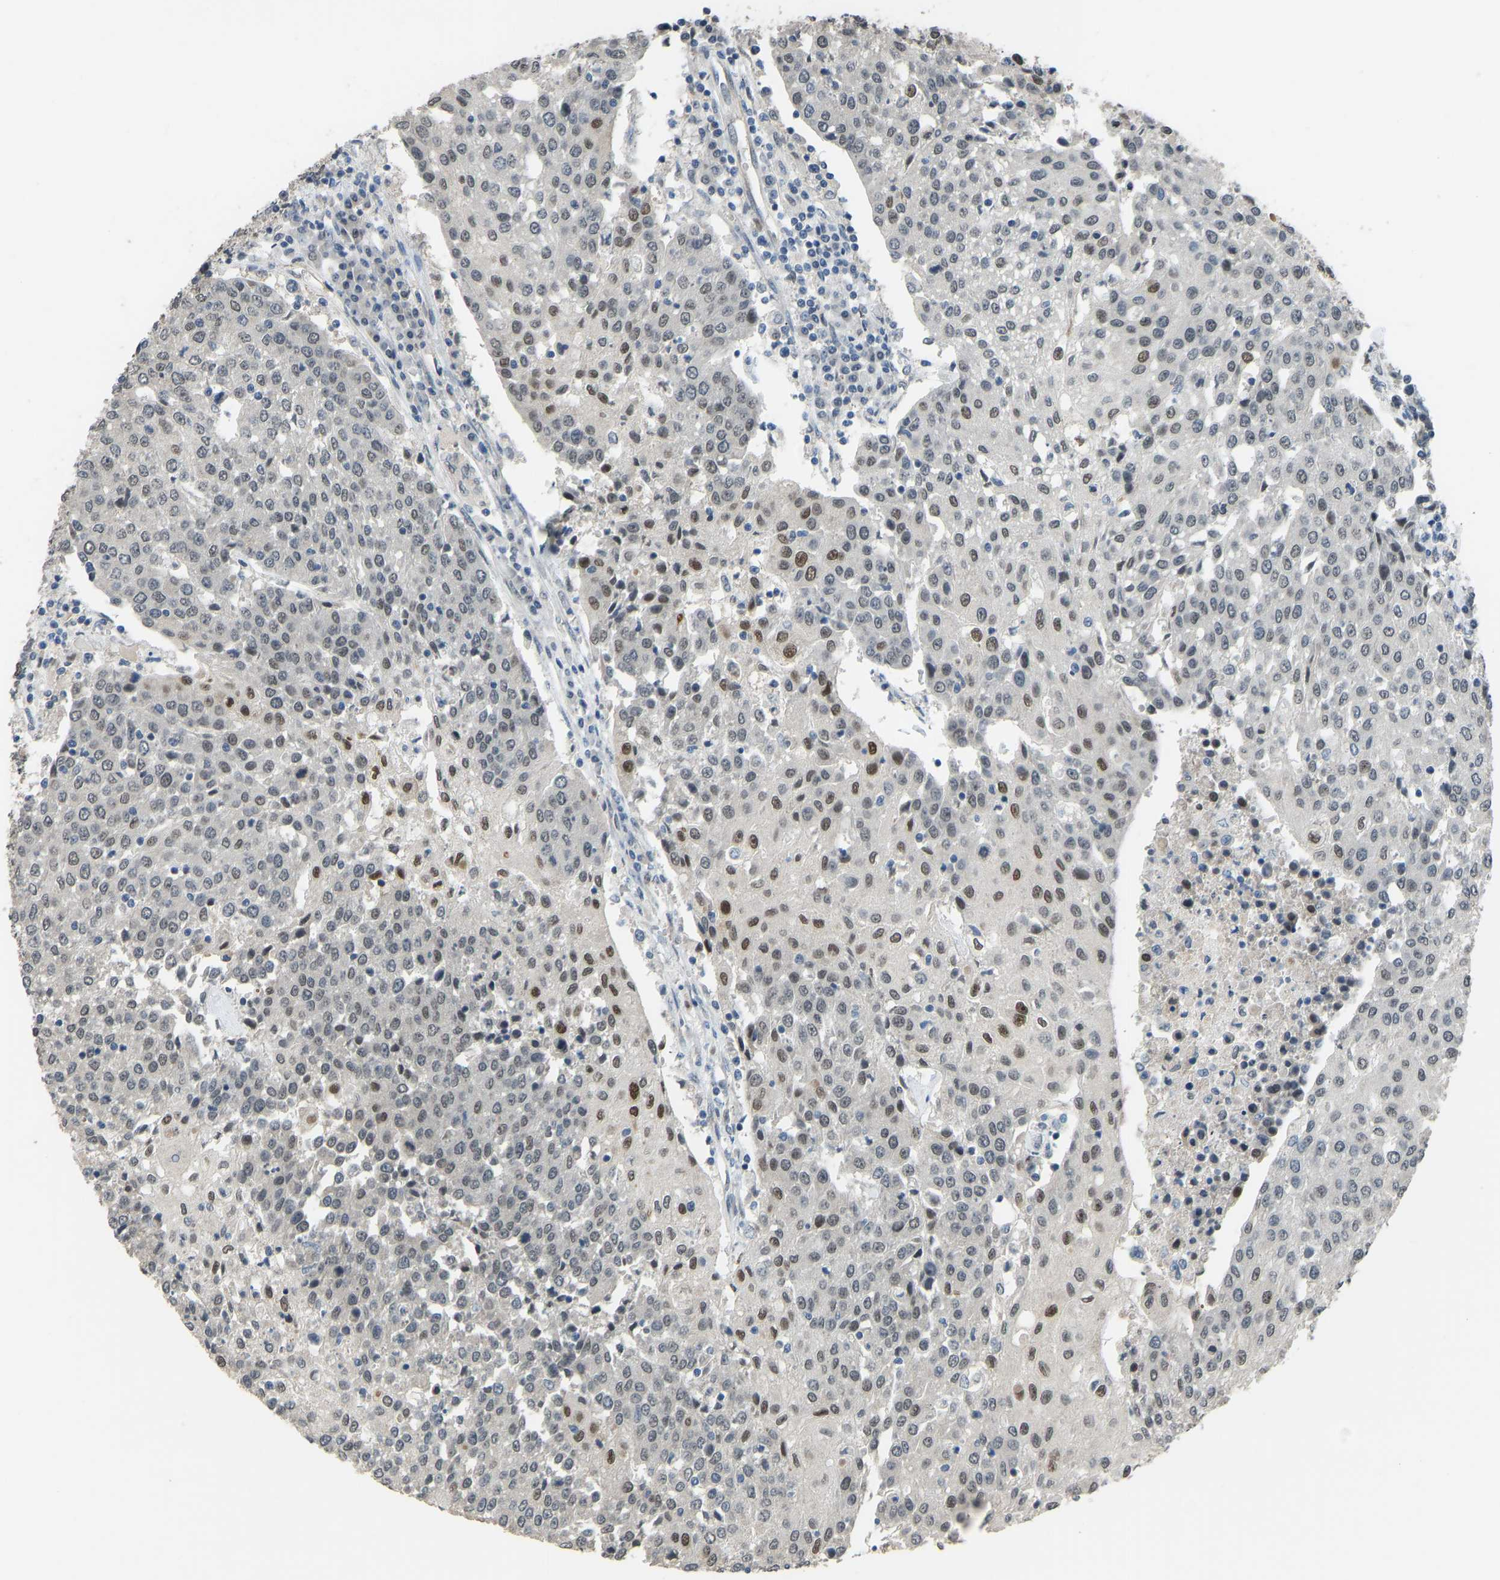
{"staining": {"intensity": "moderate", "quantity": "25%-75%", "location": "nuclear"}, "tissue": "urothelial cancer", "cell_type": "Tumor cells", "image_type": "cancer", "snomed": [{"axis": "morphology", "description": "Urothelial carcinoma, High grade"}, {"axis": "topography", "description": "Urinary bladder"}], "caption": "IHC histopathology image of human urothelial cancer stained for a protein (brown), which displays medium levels of moderate nuclear expression in approximately 25%-75% of tumor cells.", "gene": "KPNA6", "patient": {"sex": "female", "age": 85}}